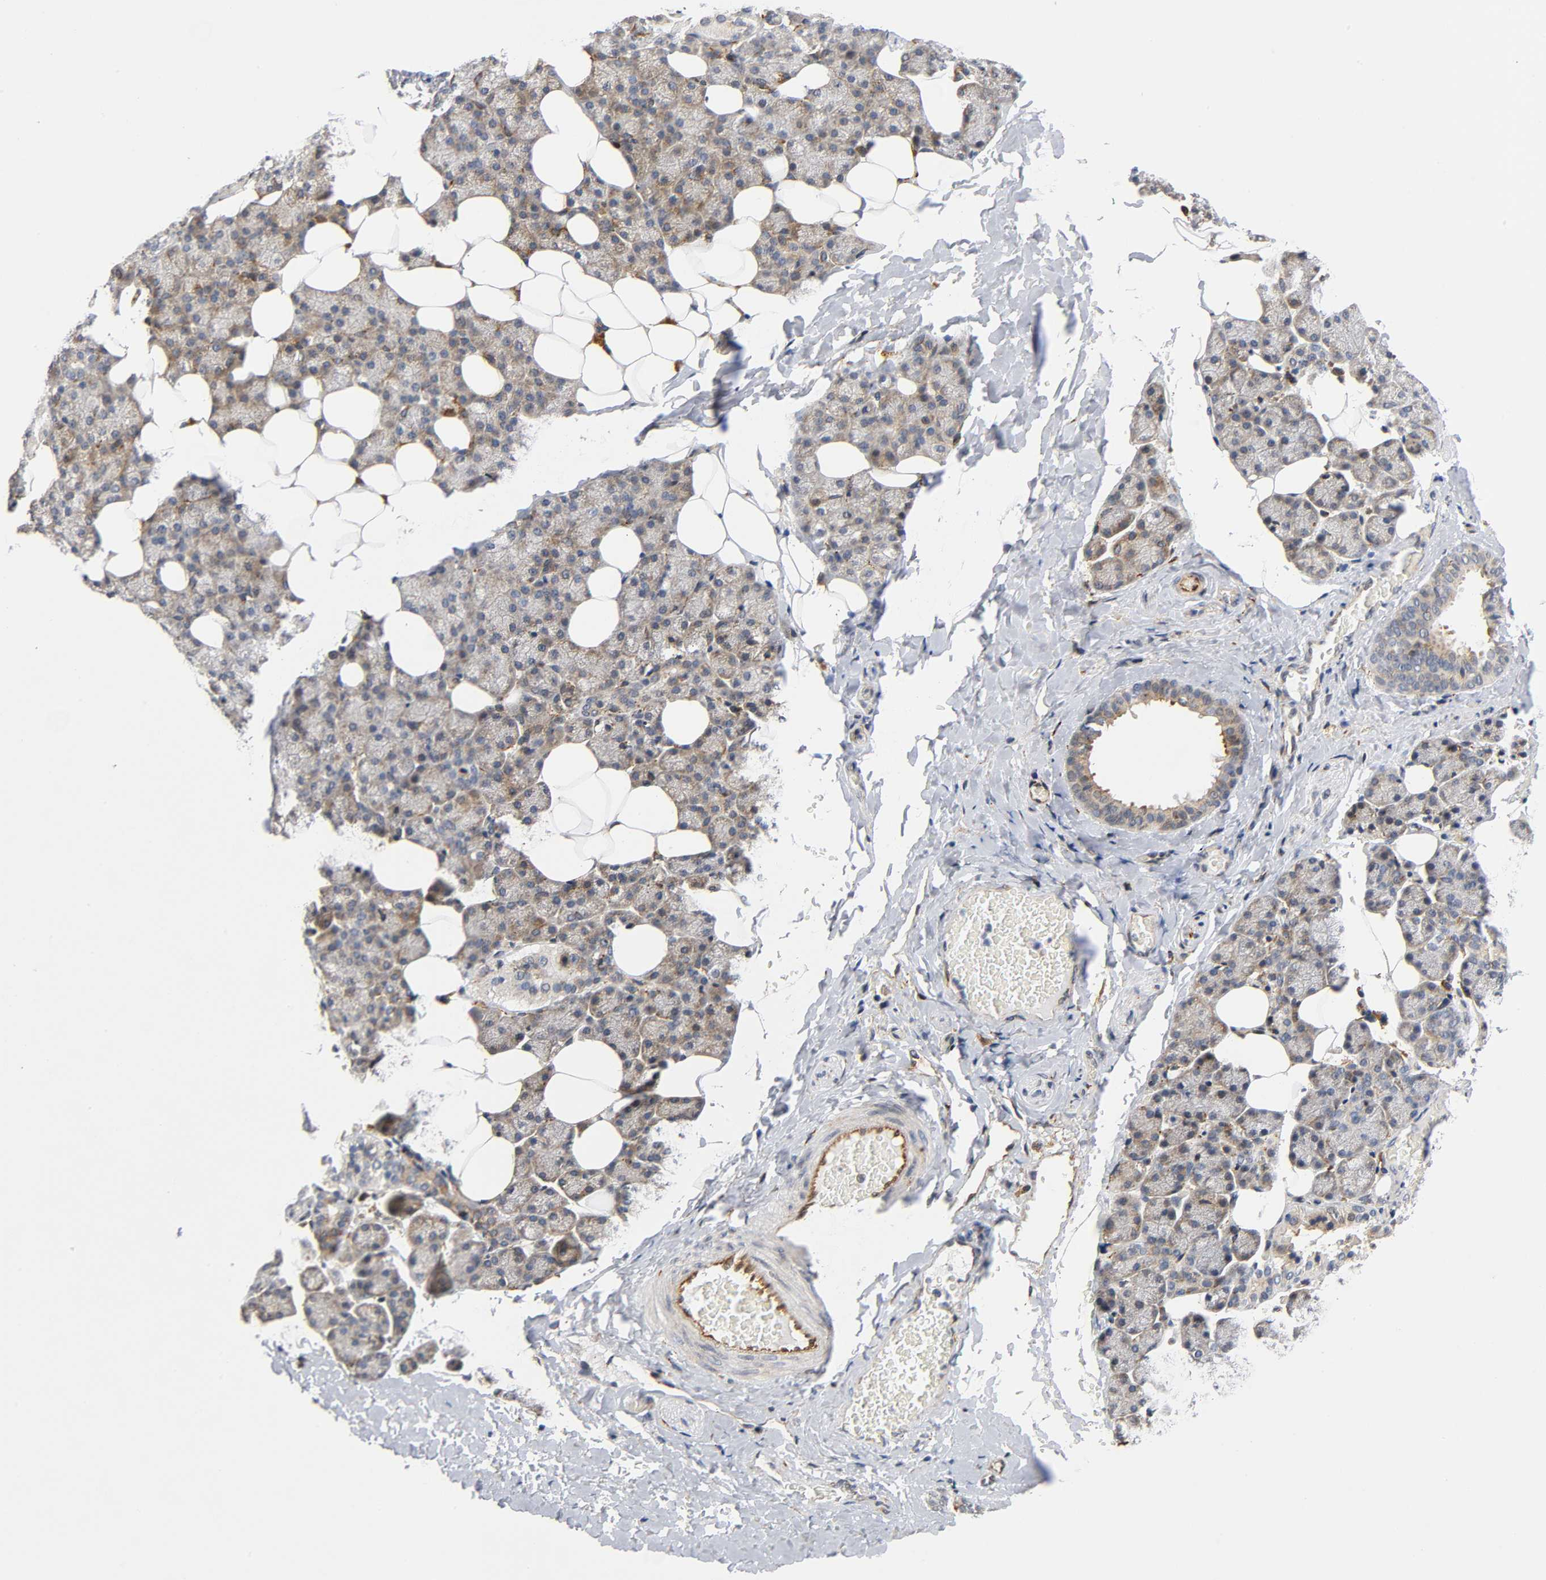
{"staining": {"intensity": "moderate", "quantity": ">75%", "location": "cytoplasmic/membranous"}, "tissue": "salivary gland", "cell_type": "Glandular cells", "image_type": "normal", "snomed": [{"axis": "morphology", "description": "Normal tissue, NOS"}, {"axis": "topography", "description": "Lymph node"}, {"axis": "topography", "description": "Salivary gland"}], "caption": "Immunohistochemical staining of benign salivary gland displays medium levels of moderate cytoplasmic/membranous expression in approximately >75% of glandular cells.", "gene": "SOS2", "patient": {"sex": "male", "age": 8}}